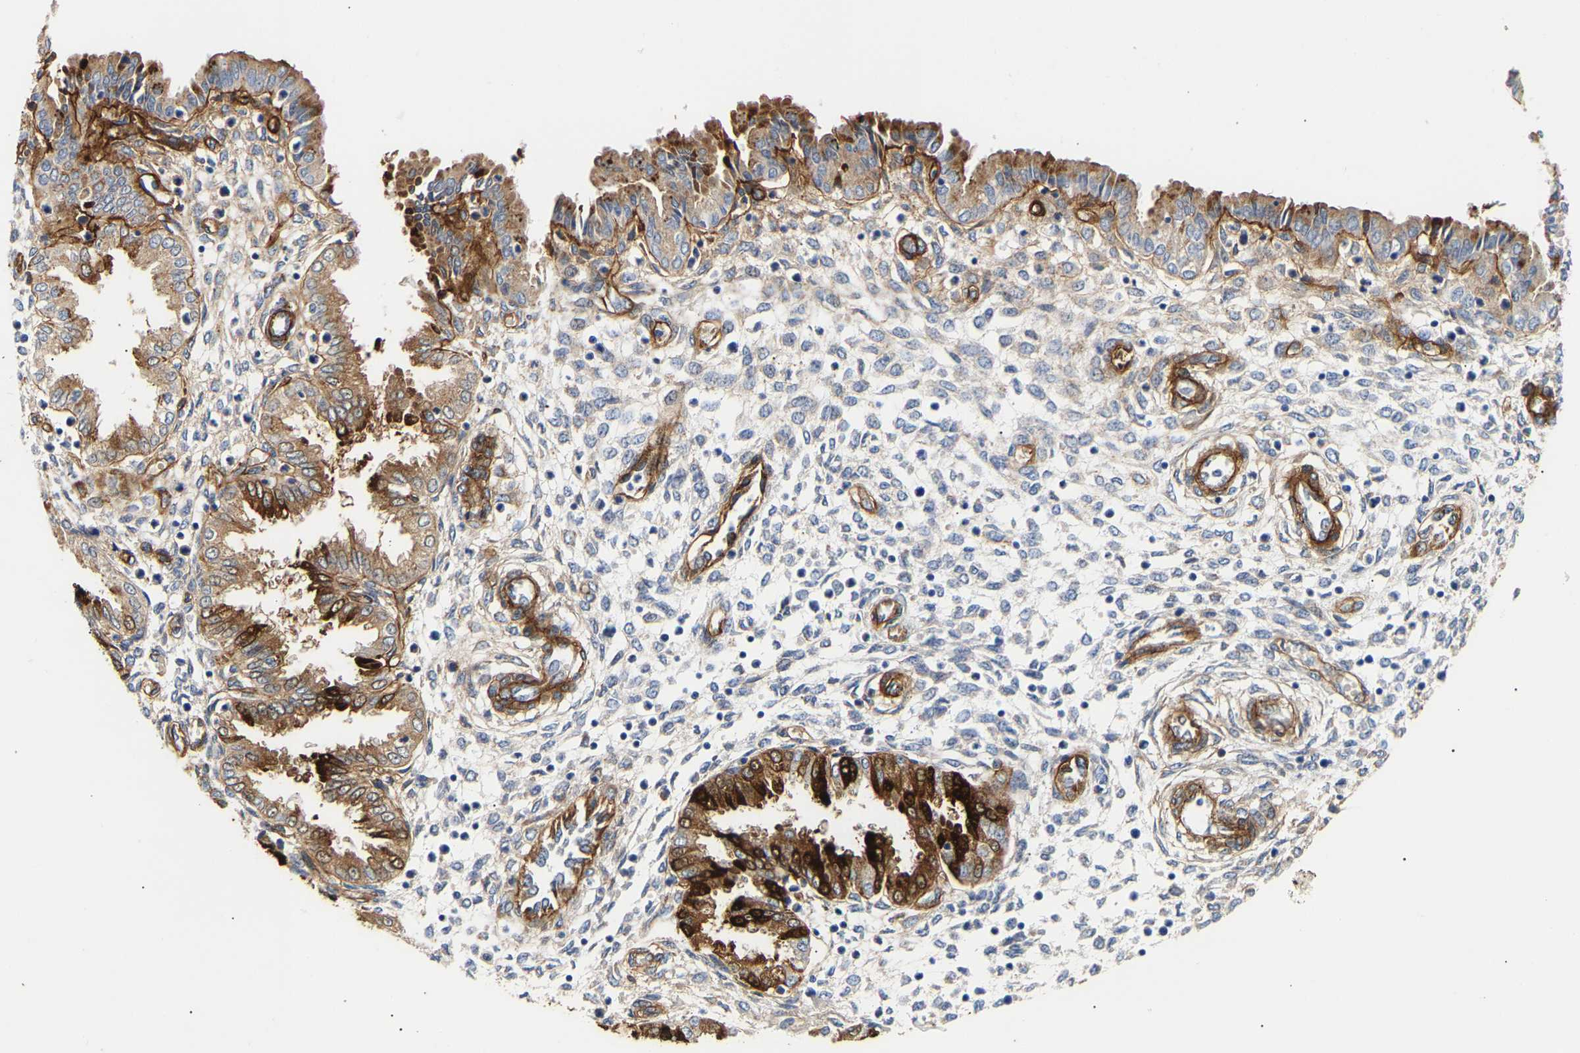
{"staining": {"intensity": "negative", "quantity": "none", "location": "none"}, "tissue": "endometrium", "cell_type": "Cells in endometrial stroma", "image_type": "normal", "snomed": [{"axis": "morphology", "description": "Normal tissue, NOS"}, {"axis": "topography", "description": "Endometrium"}], "caption": "Immunohistochemical staining of unremarkable human endometrium demonstrates no significant positivity in cells in endometrial stroma.", "gene": "IGFBP7", "patient": {"sex": "female", "age": 33}}